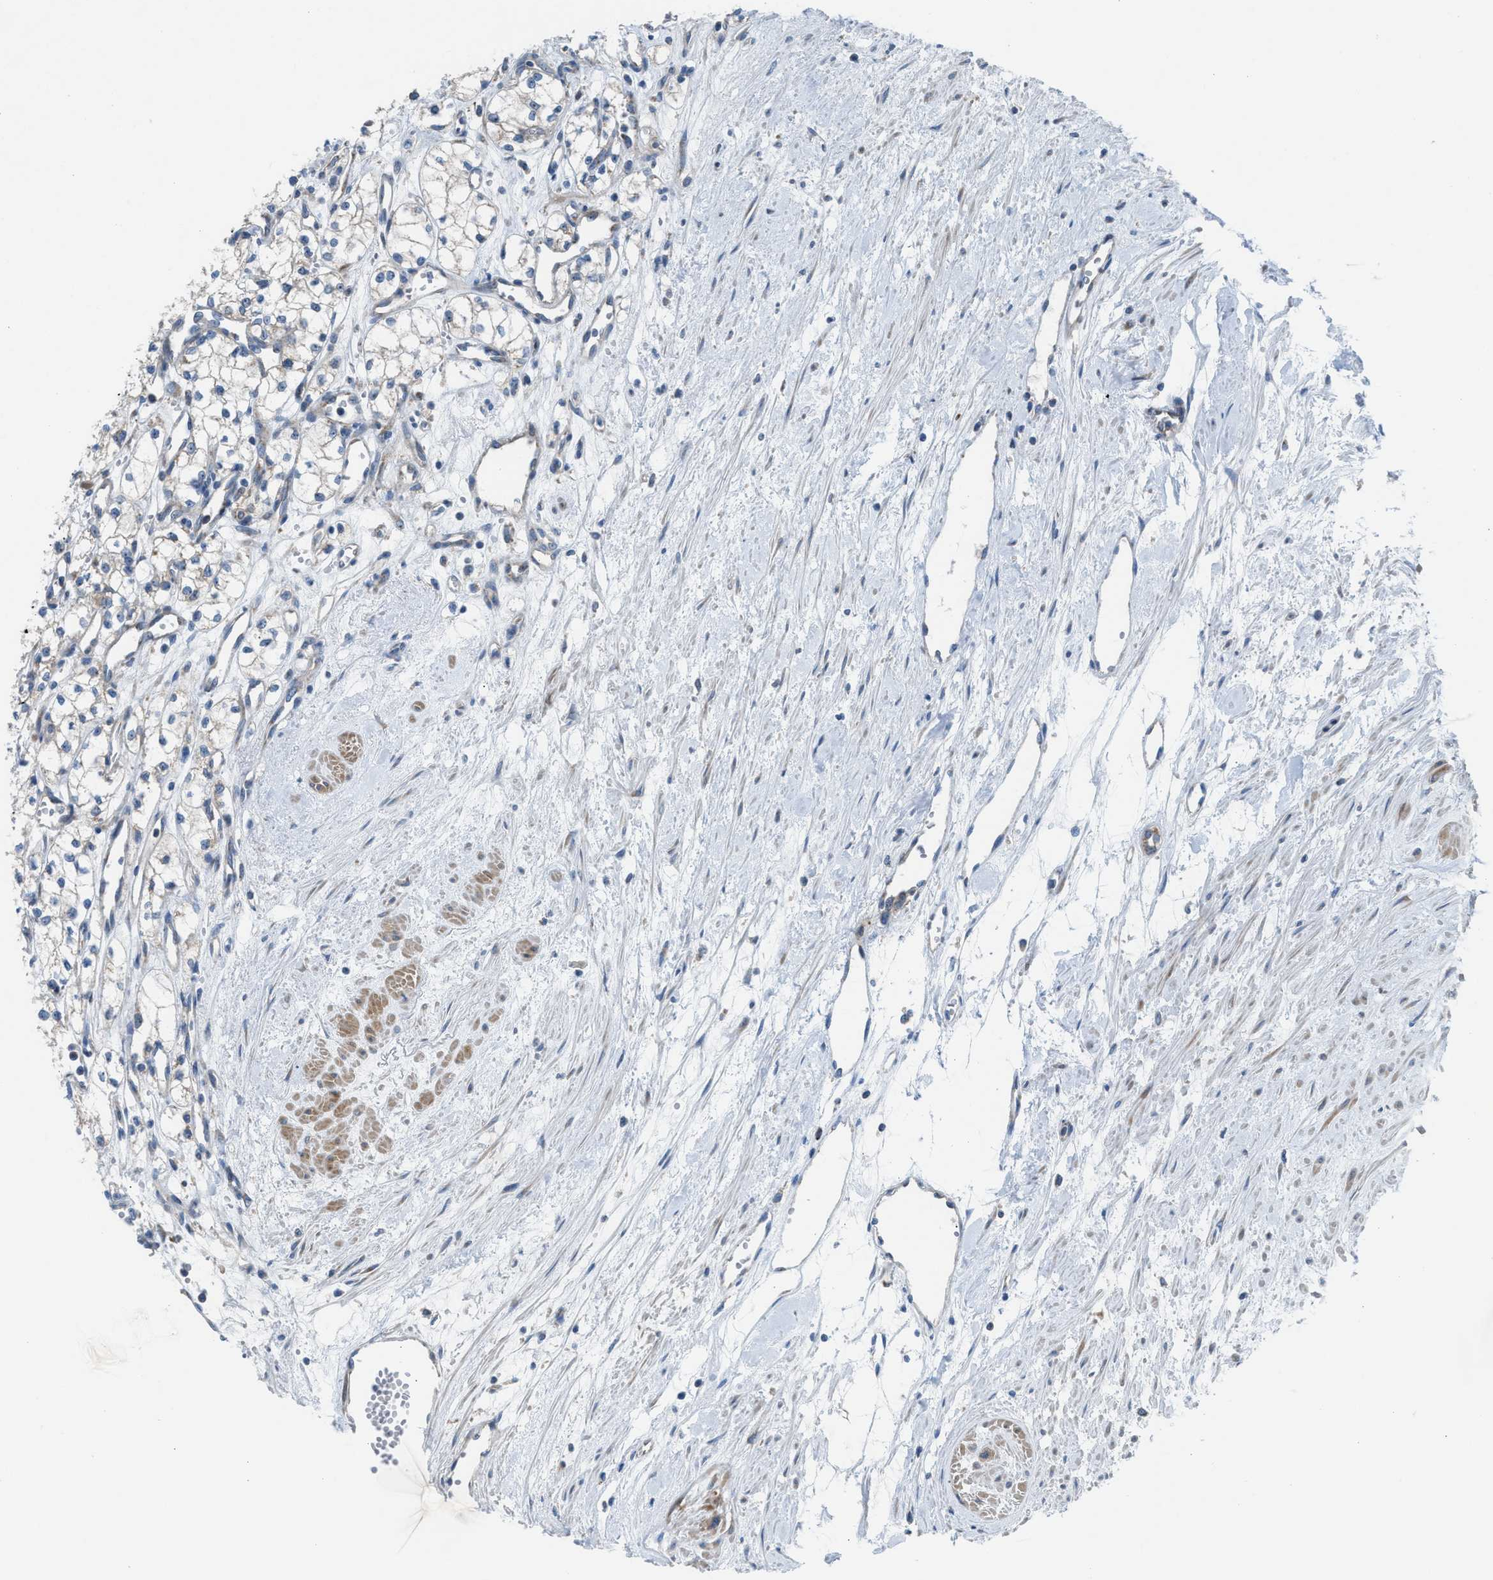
{"staining": {"intensity": "weak", "quantity": "<25%", "location": "cytoplasmic/membranous"}, "tissue": "renal cancer", "cell_type": "Tumor cells", "image_type": "cancer", "snomed": [{"axis": "morphology", "description": "Adenocarcinoma, NOS"}, {"axis": "topography", "description": "Kidney"}], "caption": "There is no significant expression in tumor cells of renal adenocarcinoma.", "gene": "TPH1", "patient": {"sex": "male", "age": 59}}